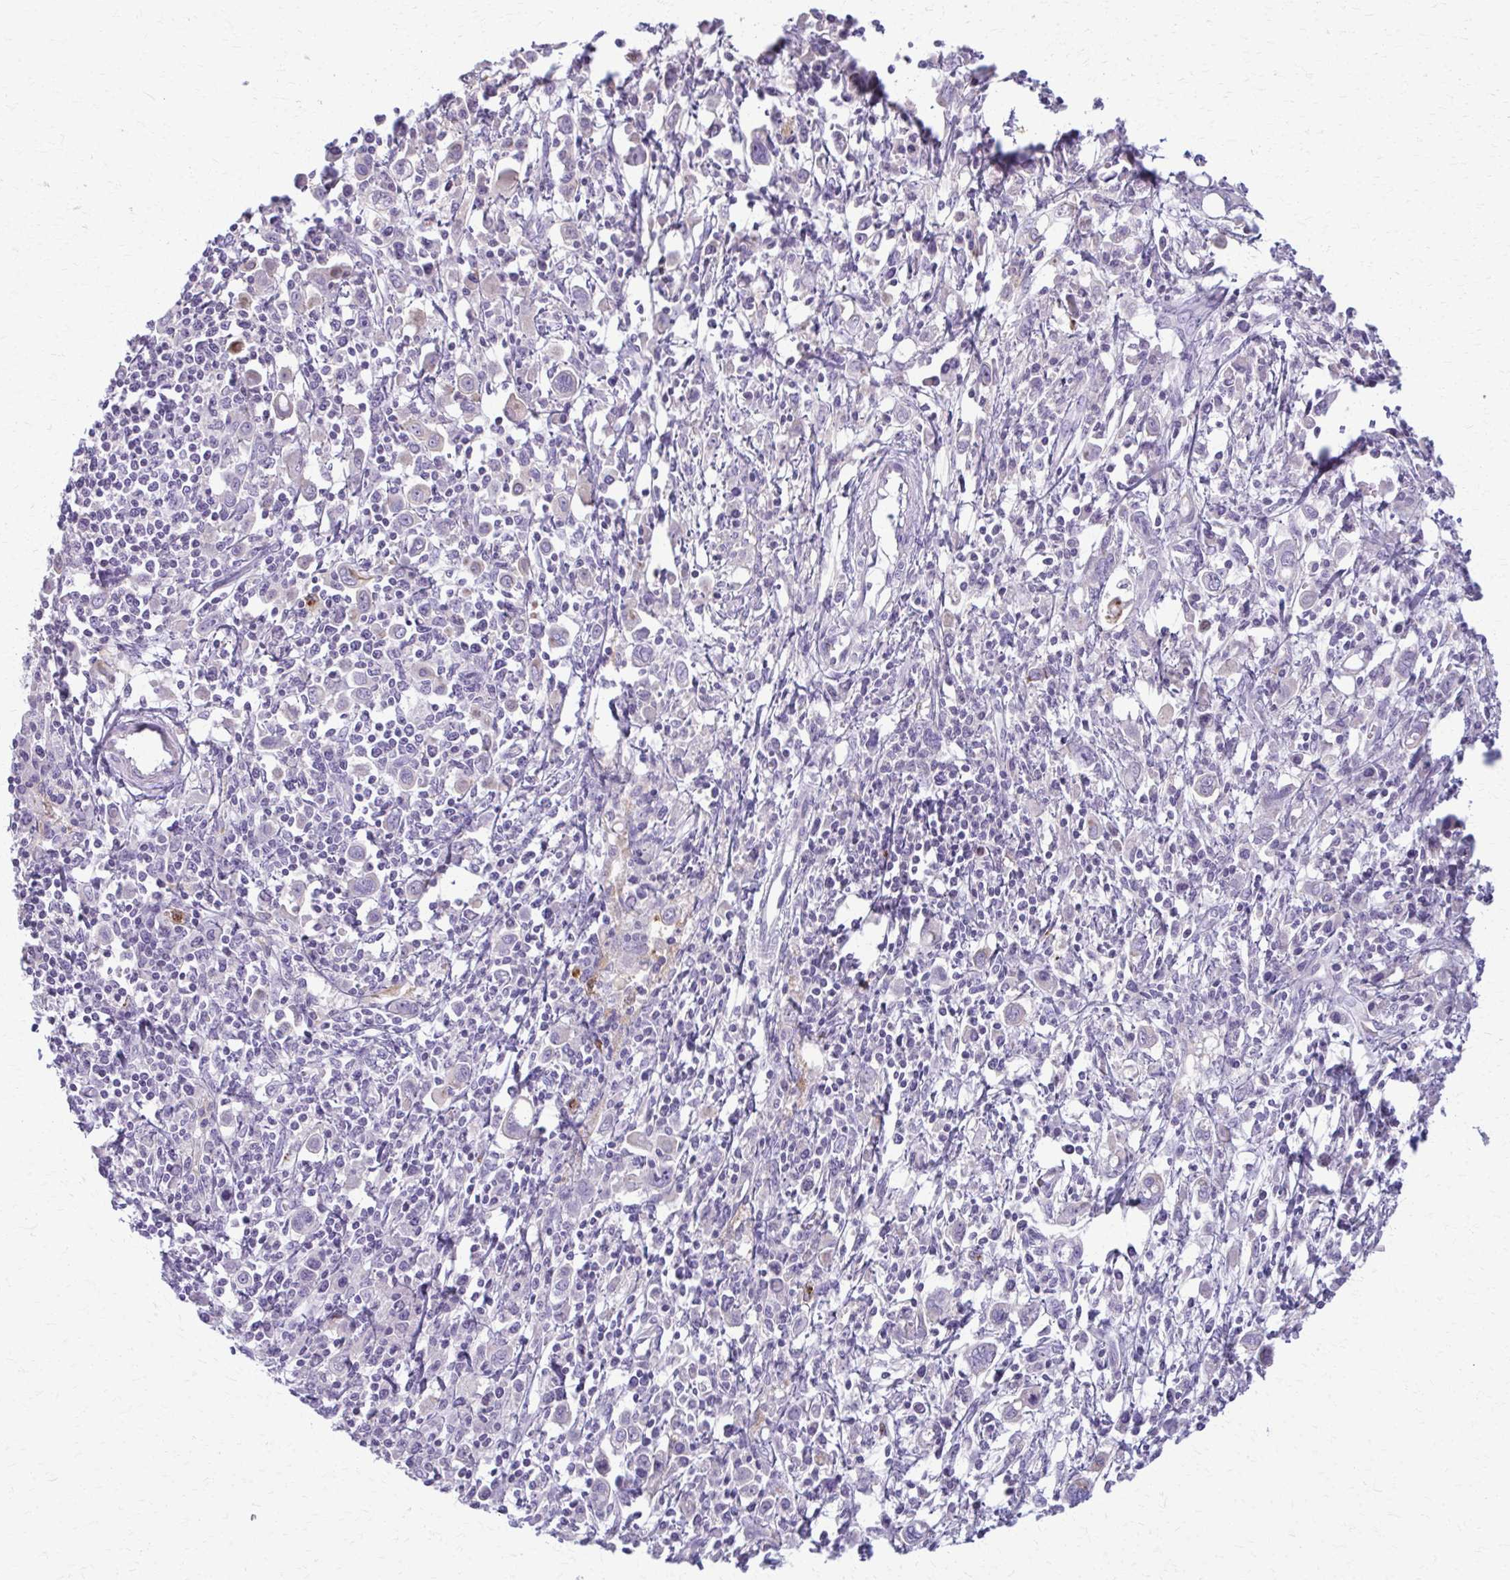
{"staining": {"intensity": "negative", "quantity": "none", "location": "none"}, "tissue": "stomach cancer", "cell_type": "Tumor cells", "image_type": "cancer", "snomed": [{"axis": "morphology", "description": "Adenocarcinoma, NOS"}, {"axis": "topography", "description": "Stomach, upper"}], "caption": "High power microscopy histopathology image of an IHC histopathology image of stomach cancer, revealing no significant staining in tumor cells.", "gene": "OR4M1", "patient": {"sex": "male", "age": 75}}